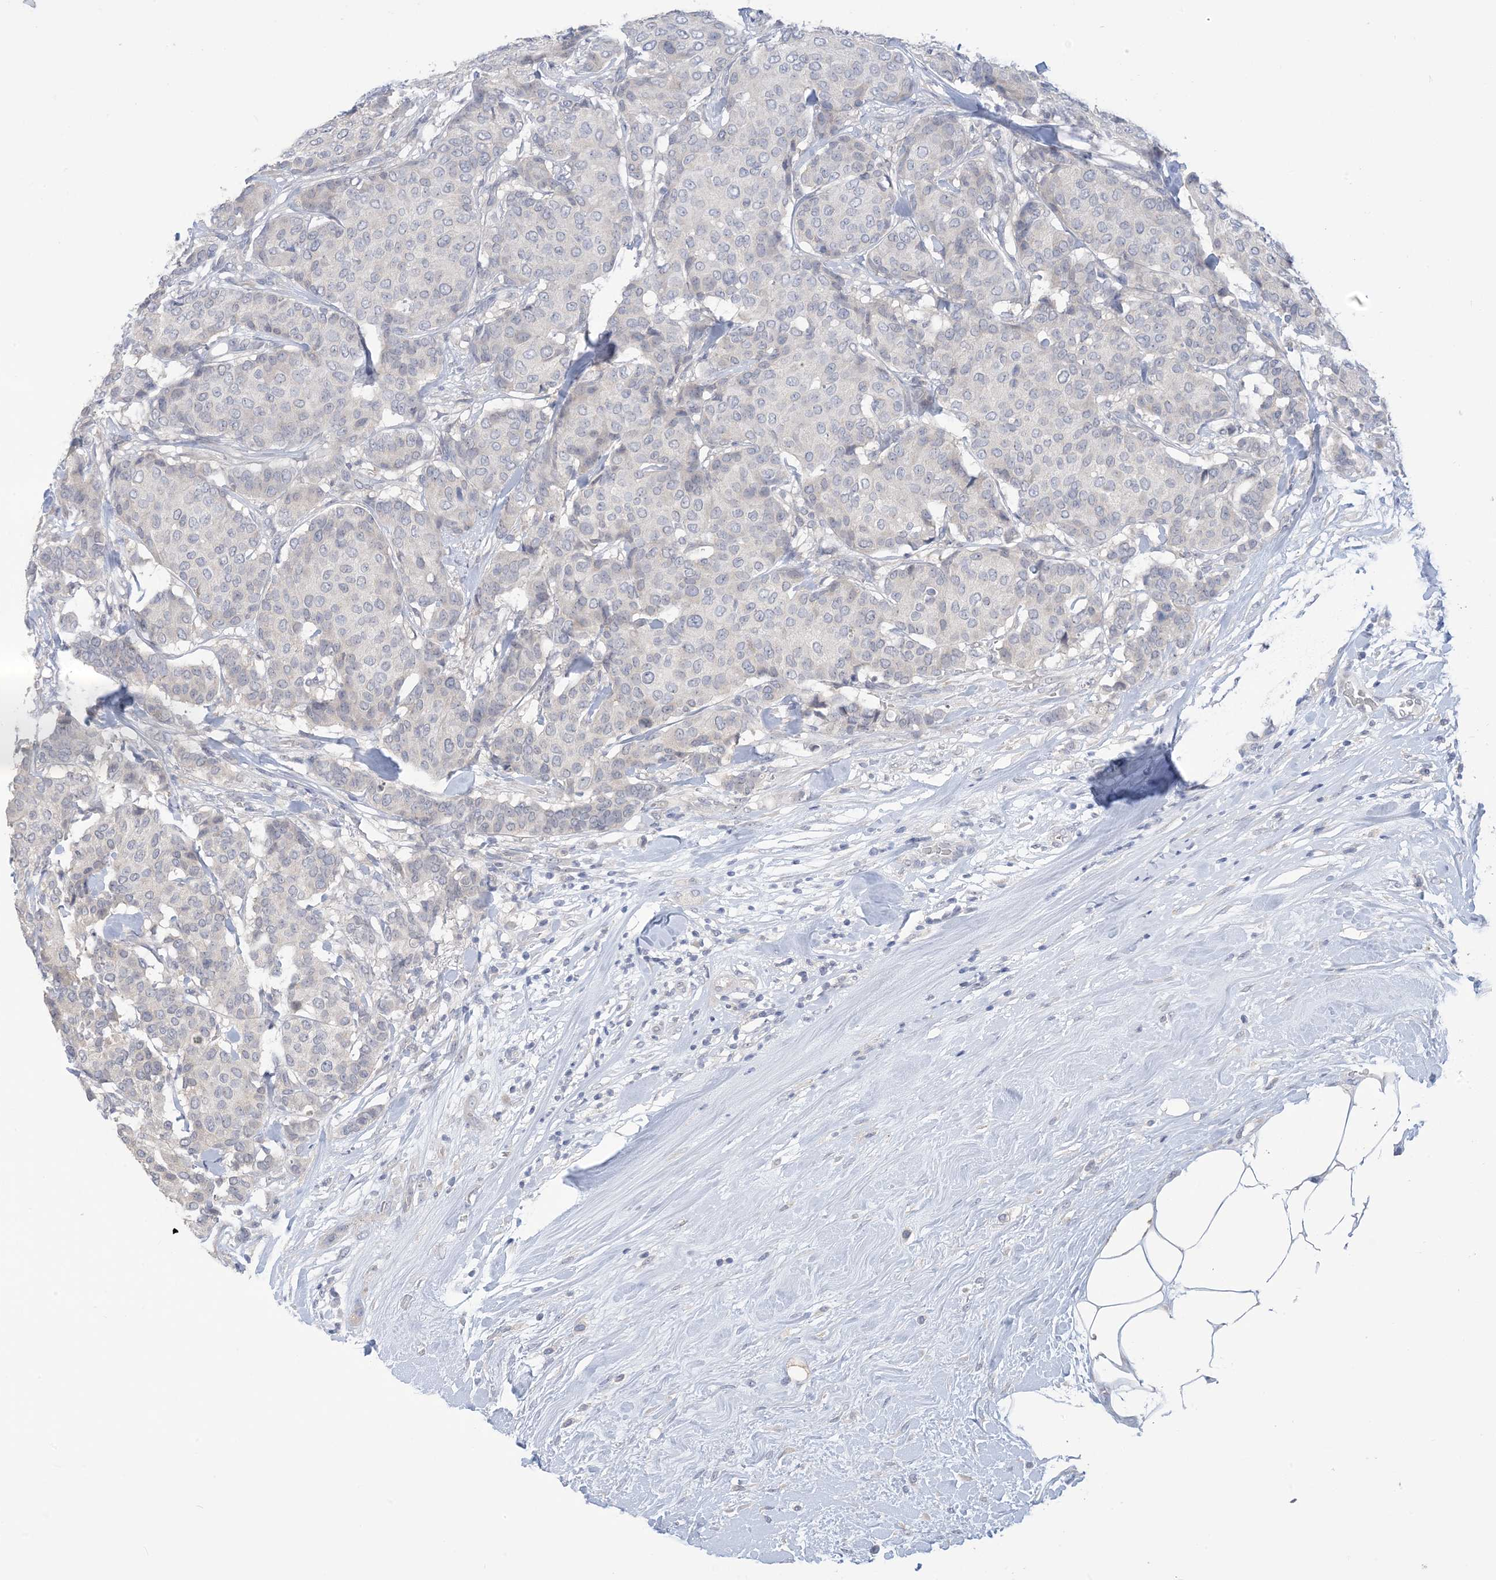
{"staining": {"intensity": "negative", "quantity": "none", "location": "none"}, "tissue": "breast cancer", "cell_type": "Tumor cells", "image_type": "cancer", "snomed": [{"axis": "morphology", "description": "Duct carcinoma"}, {"axis": "topography", "description": "Breast"}], "caption": "There is no significant positivity in tumor cells of breast invasive ductal carcinoma. Nuclei are stained in blue.", "gene": "TTYH1", "patient": {"sex": "female", "age": 75}}